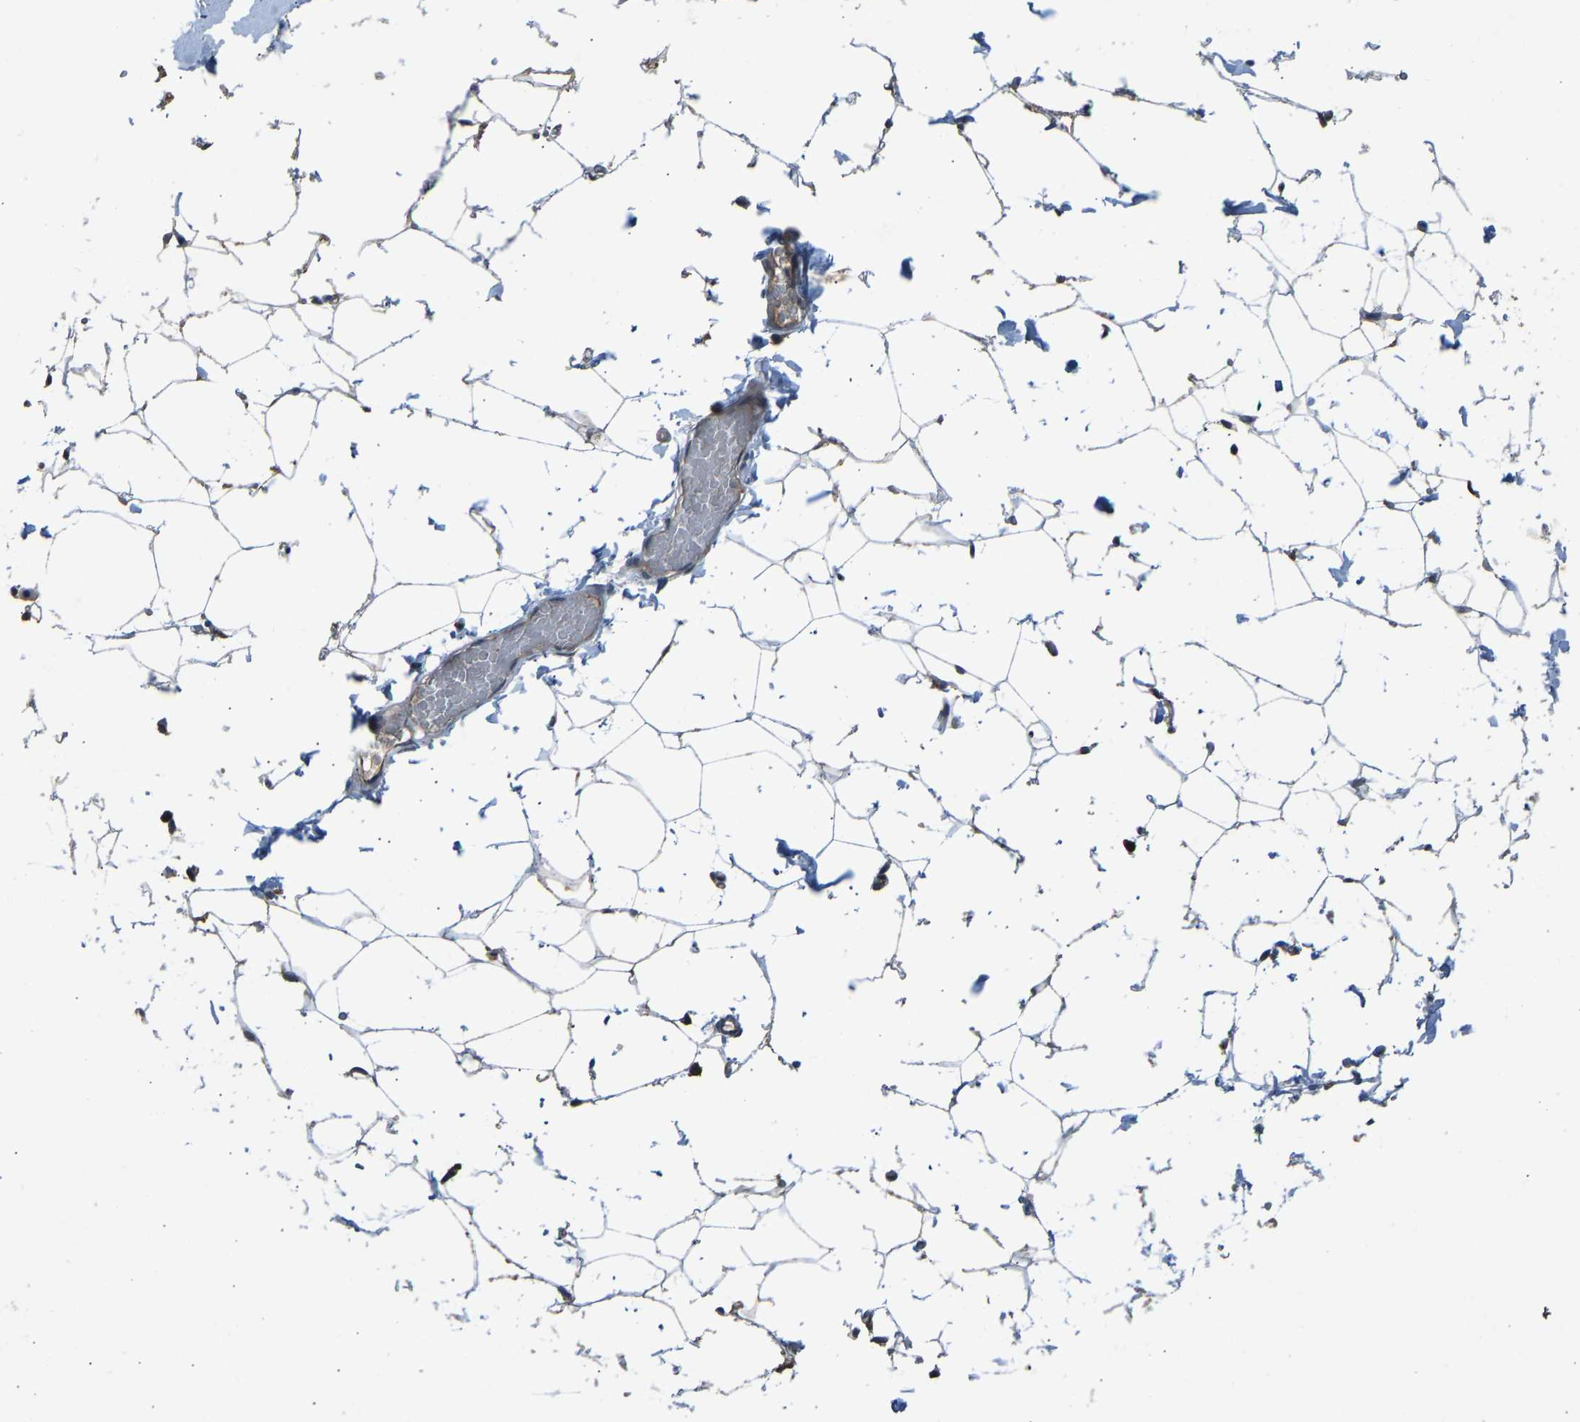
{"staining": {"intensity": "moderate", "quantity": ">75%", "location": "cytoplasmic/membranous"}, "tissue": "adipose tissue", "cell_type": "Adipocytes", "image_type": "normal", "snomed": [{"axis": "morphology", "description": "Normal tissue, NOS"}, {"axis": "topography", "description": "Breast"}, {"axis": "topography", "description": "Soft tissue"}], "caption": "Immunohistochemistry (IHC) staining of benign adipose tissue, which exhibits medium levels of moderate cytoplasmic/membranous positivity in approximately >75% of adipocytes indicating moderate cytoplasmic/membranous protein positivity. The staining was performed using DAB (3,3'-diaminobenzidine) (brown) for protein detection and nuclei were counterstained in hematoxylin (blue).", "gene": "SLC43A1", "patient": {"sex": "female", "age": 75}}